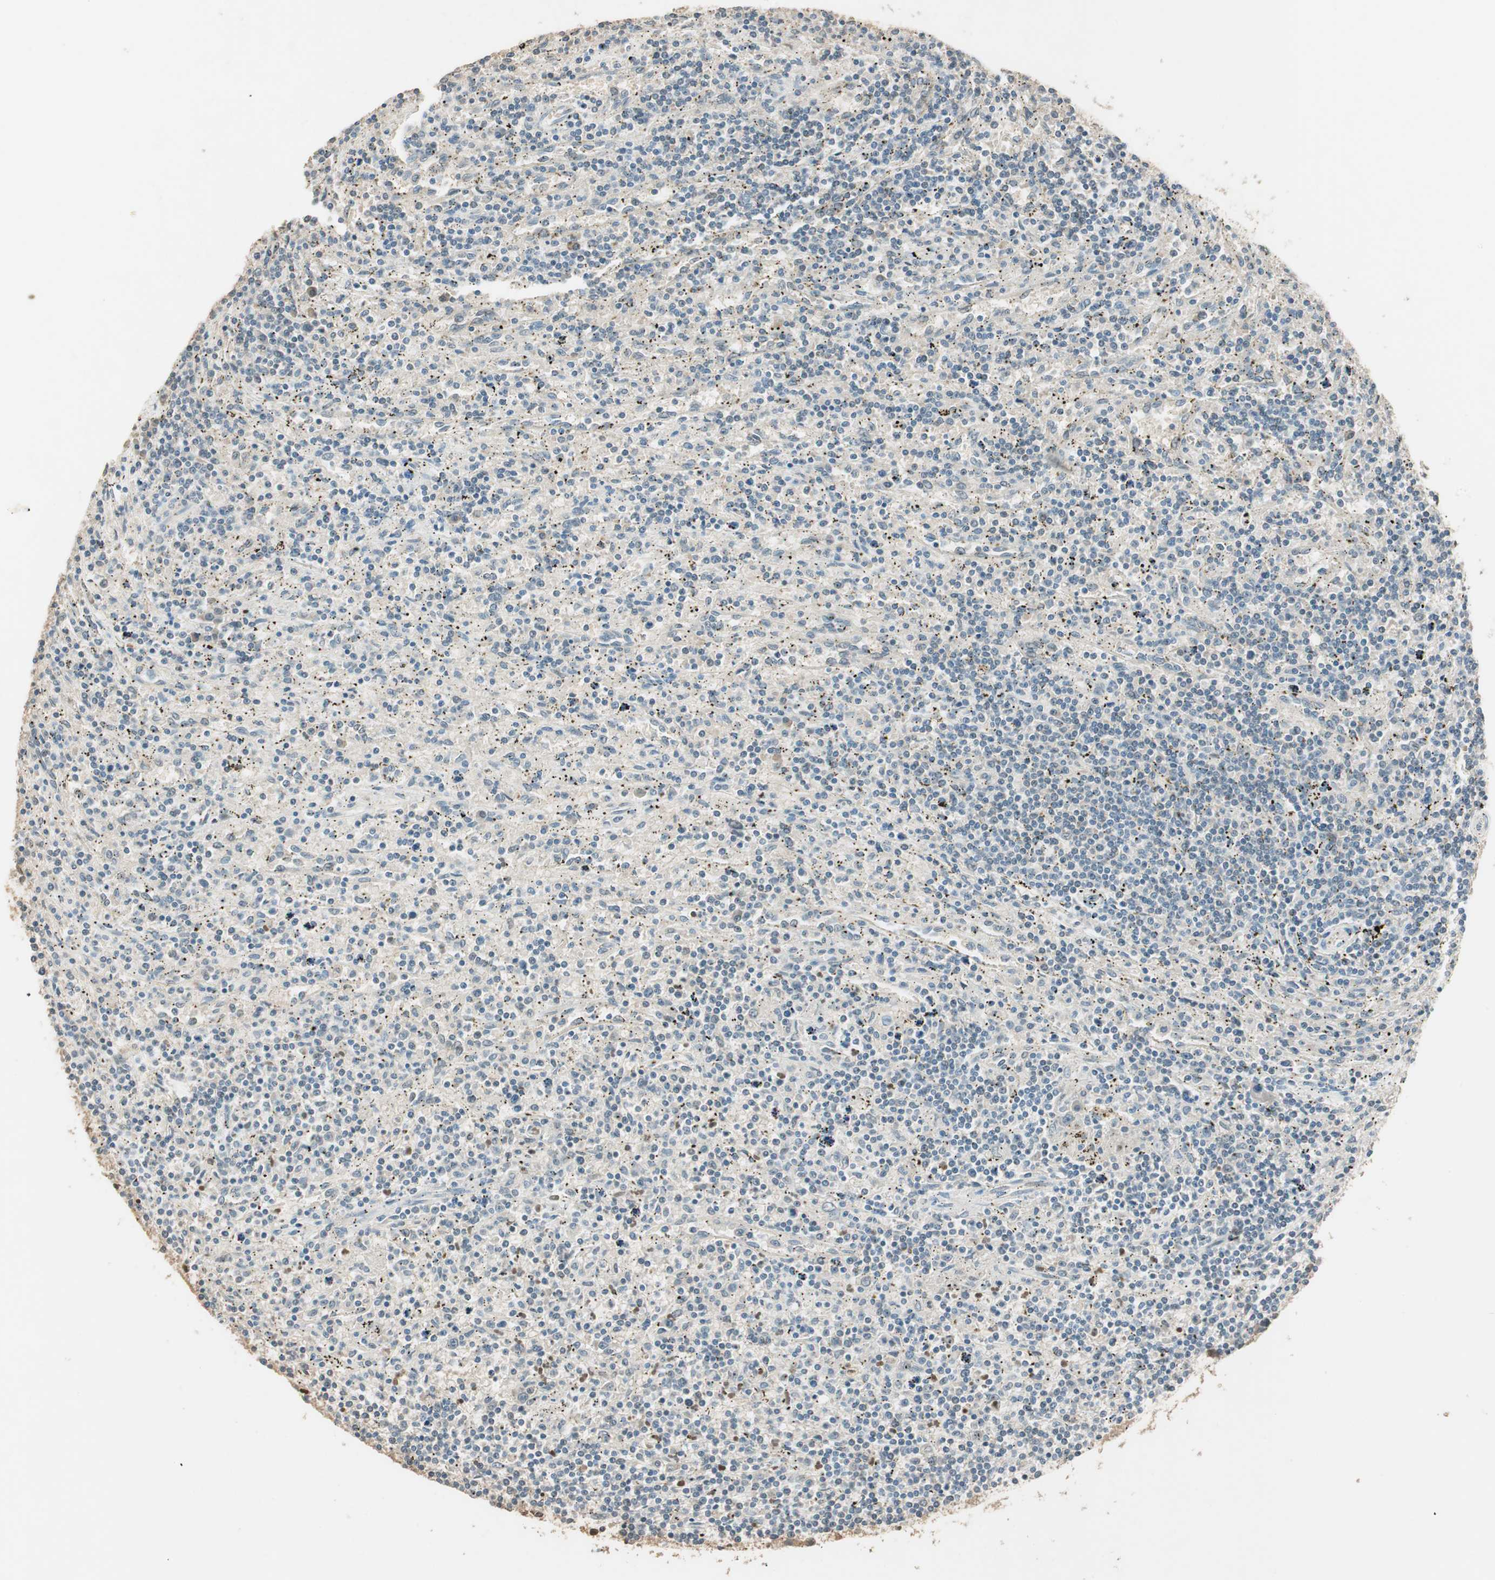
{"staining": {"intensity": "negative", "quantity": "none", "location": "none"}, "tissue": "lymphoma", "cell_type": "Tumor cells", "image_type": "cancer", "snomed": [{"axis": "morphology", "description": "Malignant lymphoma, non-Hodgkin's type, Low grade"}, {"axis": "topography", "description": "Spleen"}], "caption": "The immunohistochemistry histopathology image has no significant expression in tumor cells of lymphoma tissue.", "gene": "USP5", "patient": {"sex": "male", "age": 76}}